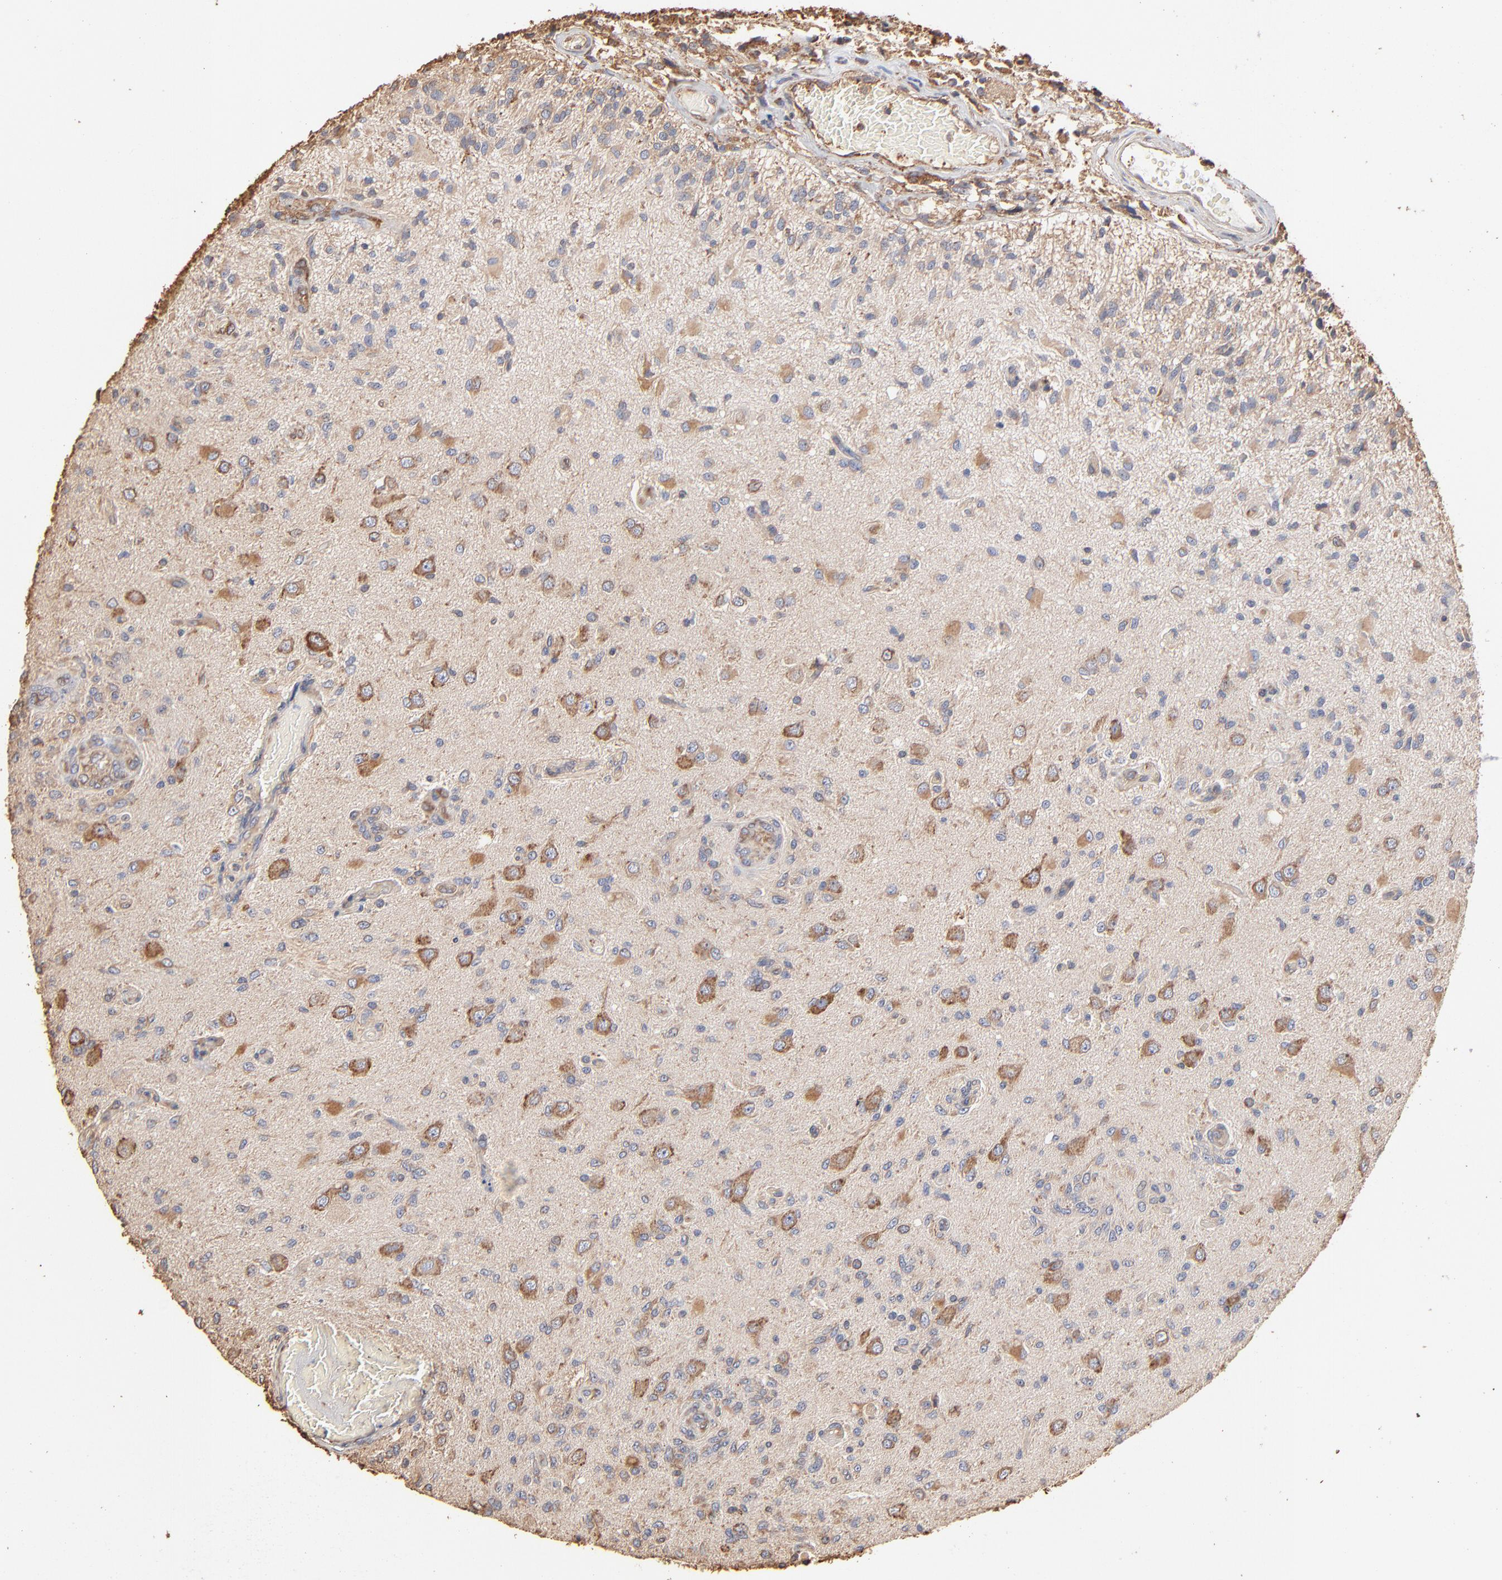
{"staining": {"intensity": "moderate", "quantity": "25%-75%", "location": "cytoplasmic/membranous"}, "tissue": "glioma", "cell_type": "Tumor cells", "image_type": "cancer", "snomed": [{"axis": "morphology", "description": "Normal tissue, NOS"}, {"axis": "morphology", "description": "Glioma, malignant, High grade"}, {"axis": "topography", "description": "Cerebral cortex"}], "caption": "Immunohistochemical staining of human glioma exhibits moderate cytoplasmic/membranous protein positivity in about 25%-75% of tumor cells.", "gene": "PDIA3", "patient": {"sex": "male", "age": 77}}